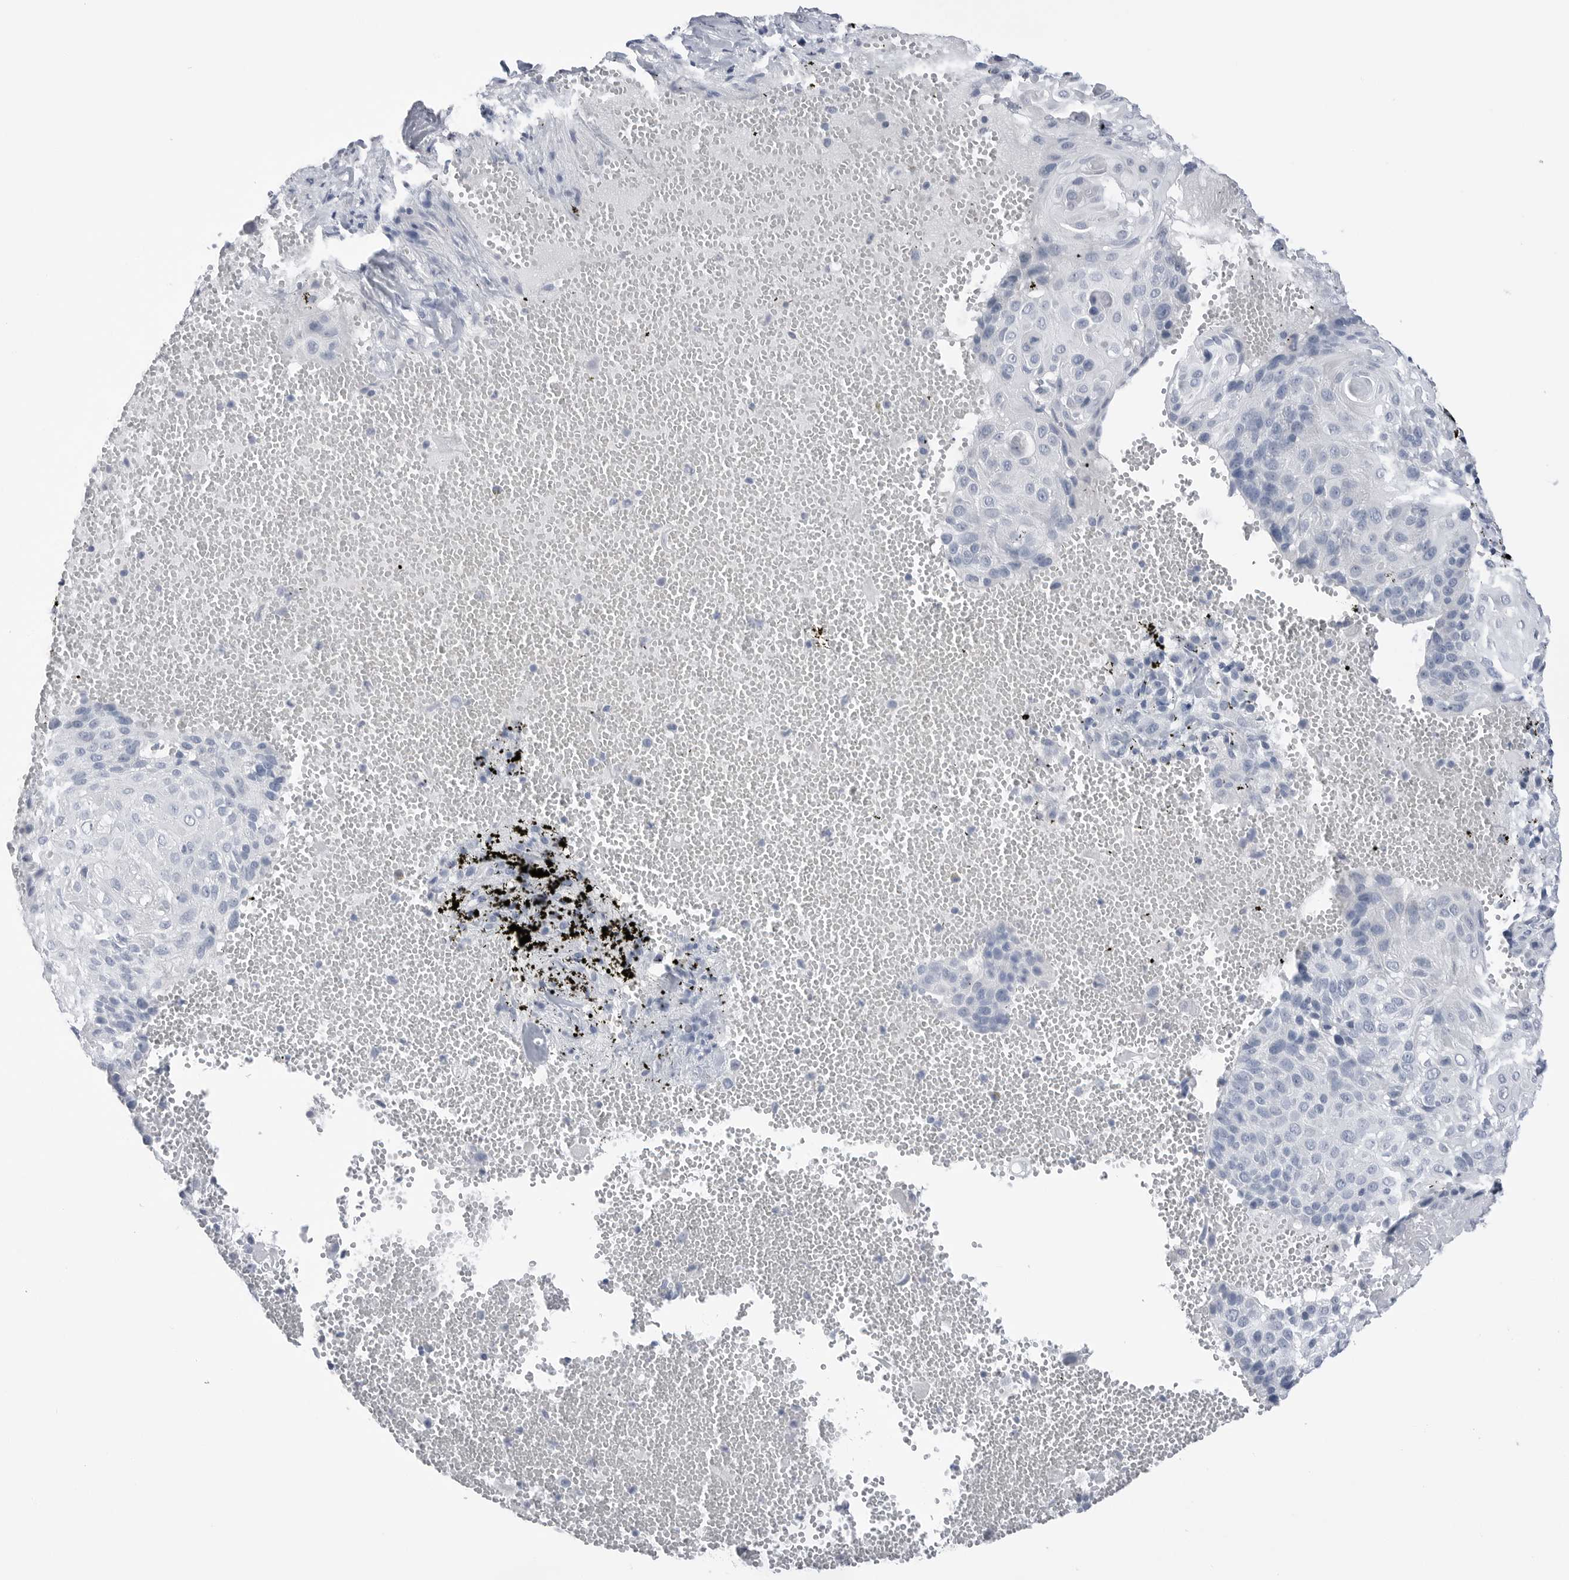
{"staining": {"intensity": "negative", "quantity": "none", "location": "none"}, "tissue": "cervical cancer", "cell_type": "Tumor cells", "image_type": "cancer", "snomed": [{"axis": "morphology", "description": "Squamous cell carcinoma, NOS"}, {"axis": "topography", "description": "Cervix"}], "caption": "Human cervical squamous cell carcinoma stained for a protein using immunohistochemistry (IHC) shows no expression in tumor cells.", "gene": "ABHD12", "patient": {"sex": "female", "age": 74}}